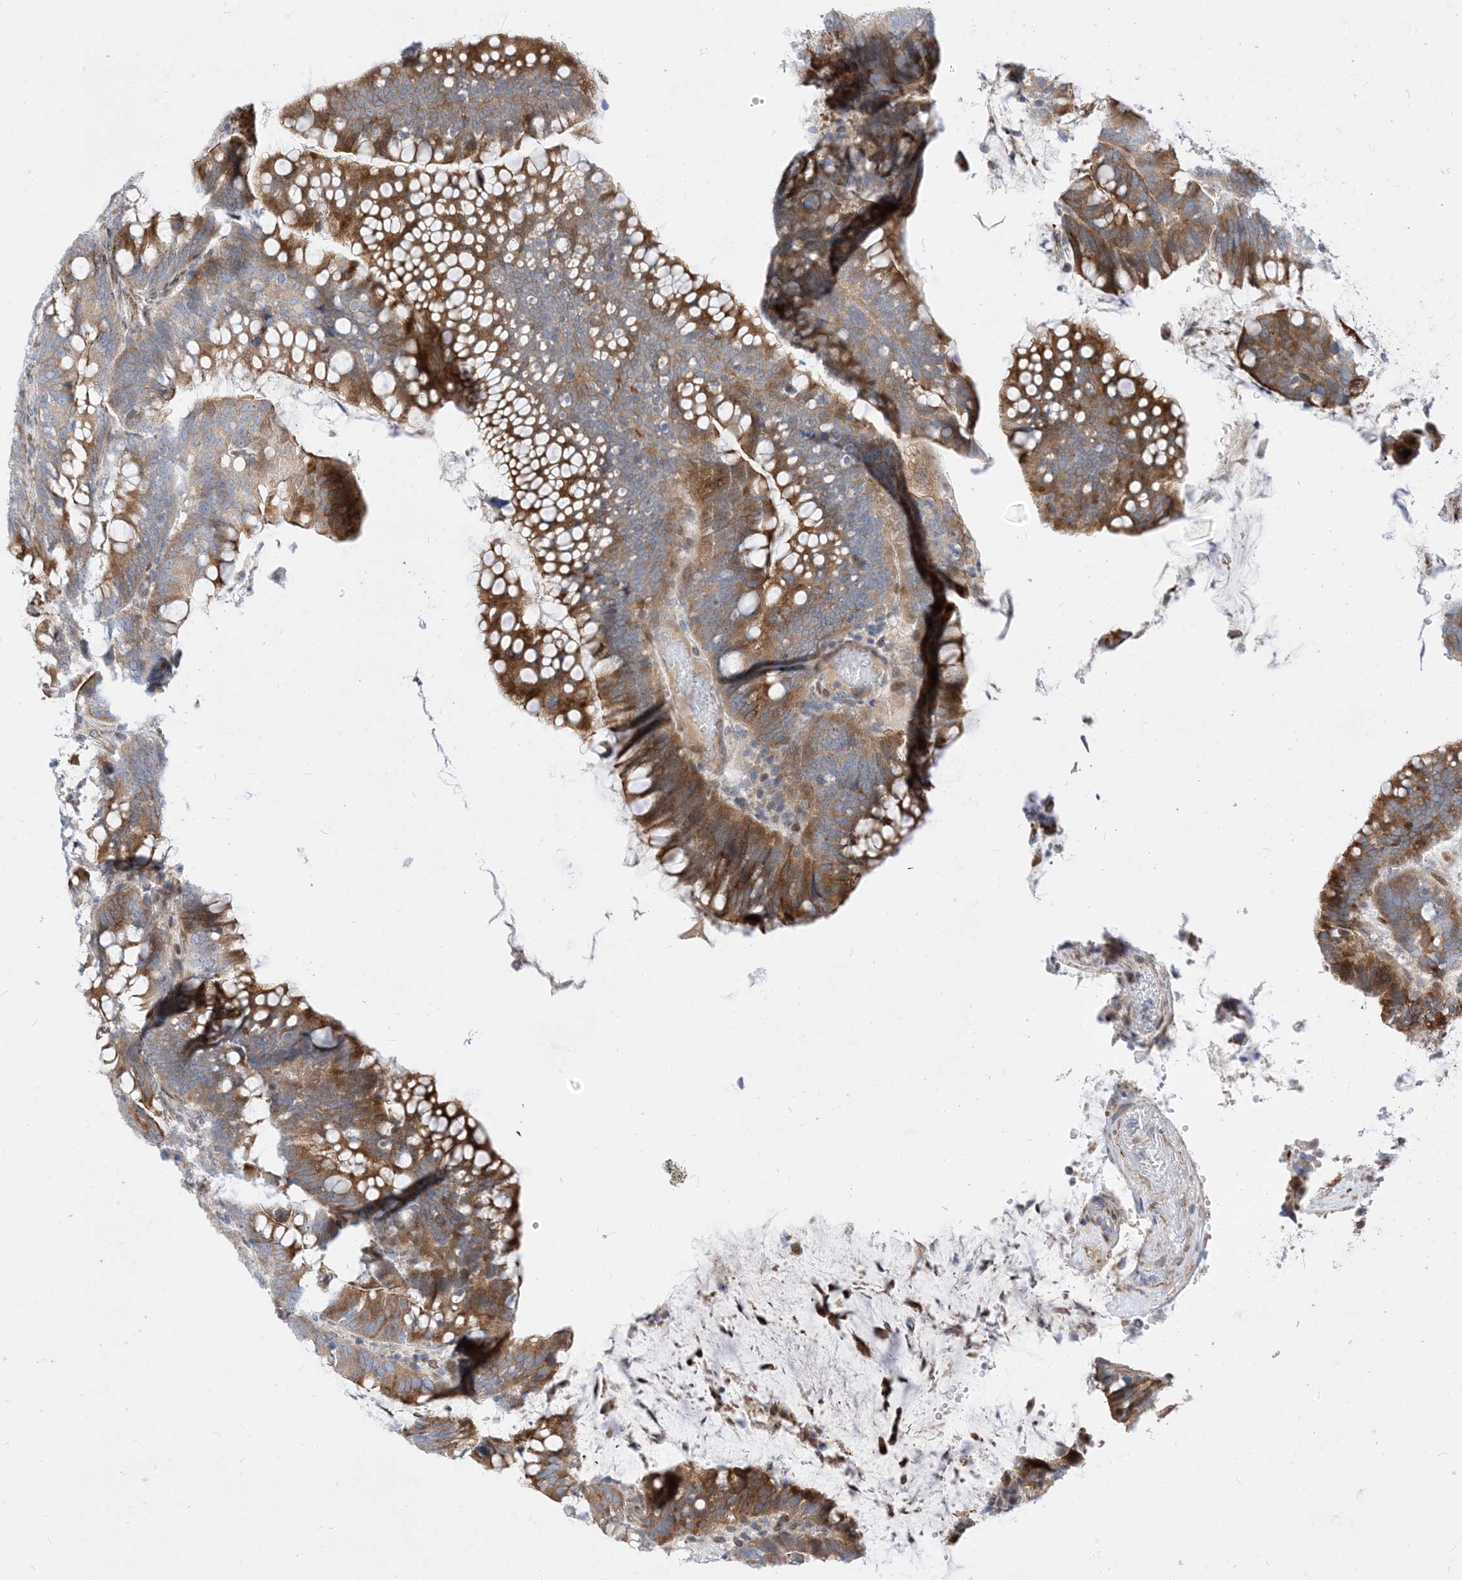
{"staining": {"intensity": "moderate", "quantity": ">75%", "location": "cytoplasmic/membranous"}, "tissue": "colorectal cancer", "cell_type": "Tumor cells", "image_type": "cancer", "snomed": [{"axis": "morphology", "description": "Adenocarcinoma, NOS"}, {"axis": "topography", "description": "Colon"}], "caption": "Immunohistochemical staining of human colorectal adenocarcinoma demonstrates medium levels of moderate cytoplasmic/membranous staining in approximately >75% of tumor cells. The protein of interest is shown in brown color, while the nuclei are stained blue.", "gene": "TYSND1", "patient": {"sex": "female", "age": 66}}